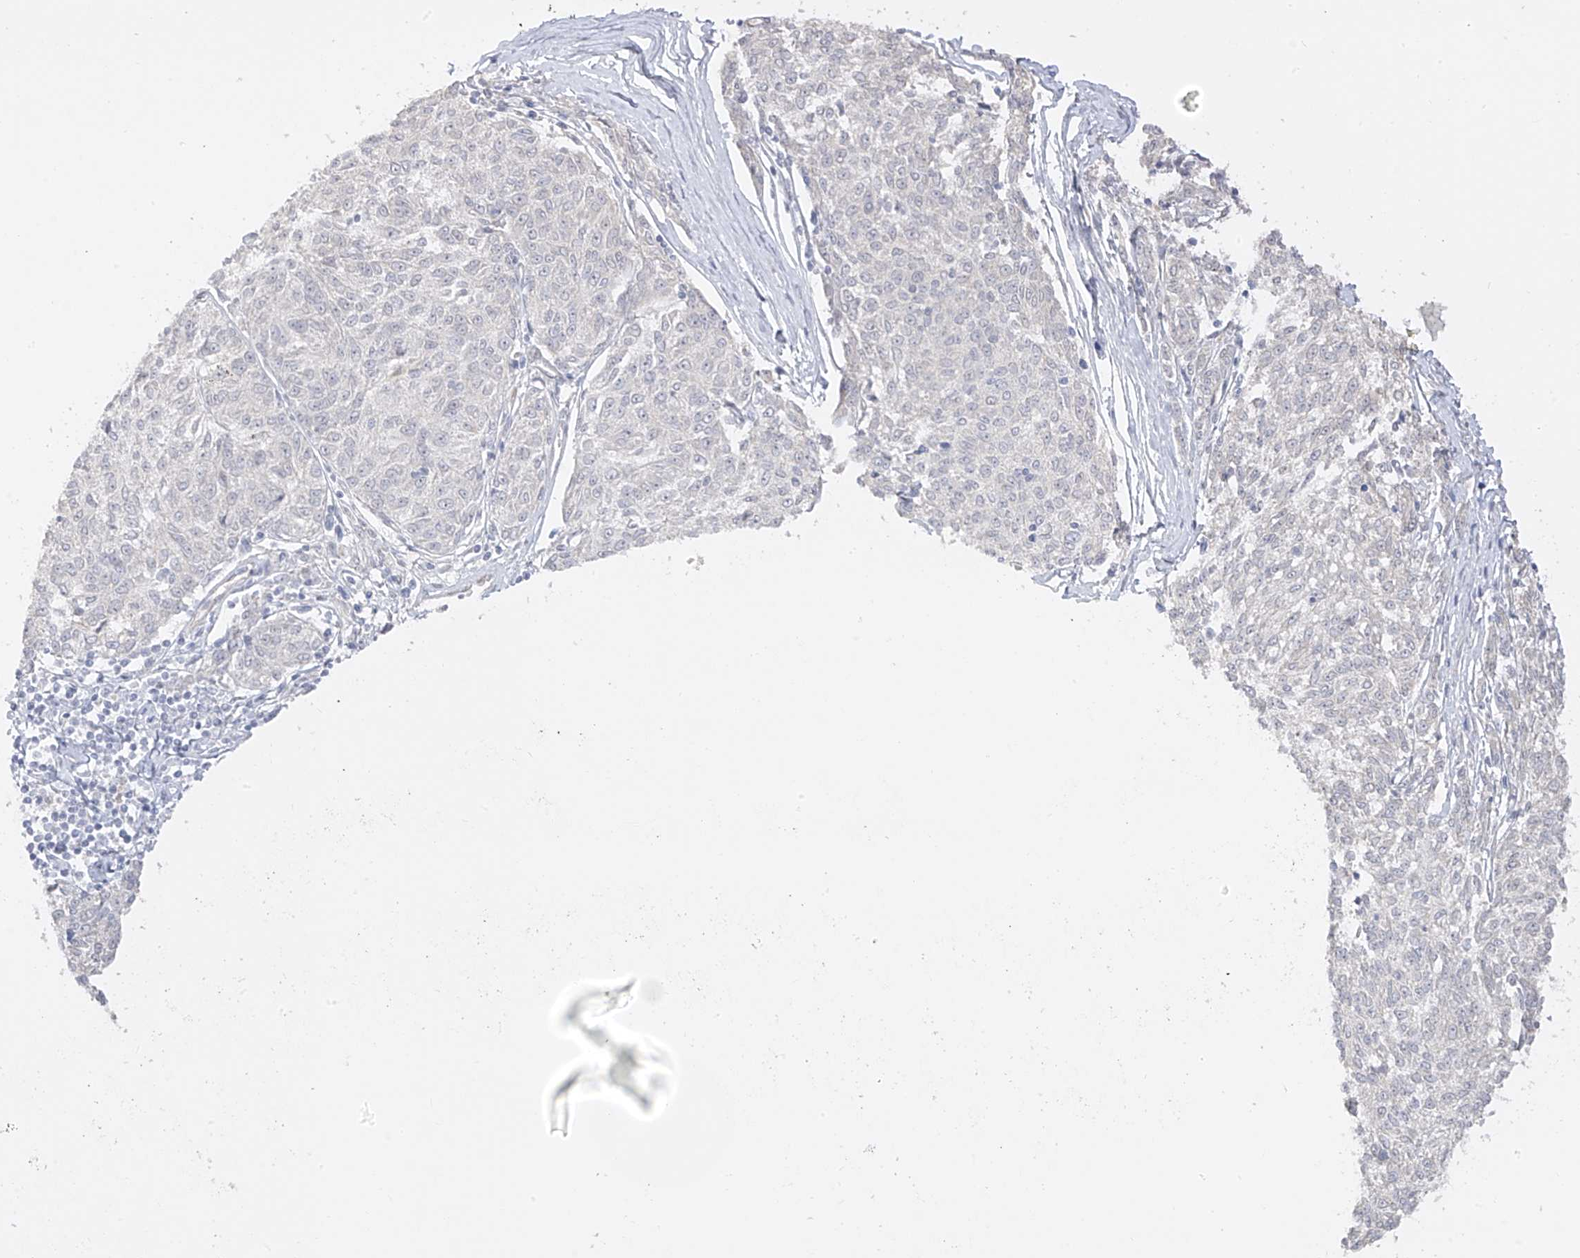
{"staining": {"intensity": "negative", "quantity": "none", "location": "none"}, "tissue": "melanoma", "cell_type": "Tumor cells", "image_type": "cancer", "snomed": [{"axis": "morphology", "description": "Malignant melanoma, NOS"}, {"axis": "topography", "description": "Skin"}], "caption": "The photomicrograph exhibits no significant staining in tumor cells of malignant melanoma. (Stains: DAB (3,3'-diaminobenzidine) immunohistochemistry (IHC) with hematoxylin counter stain, Microscopy: brightfield microscopy at high magnification).", "gene": "DCDC2", "patient": {"sex": "female", "age": 72}}